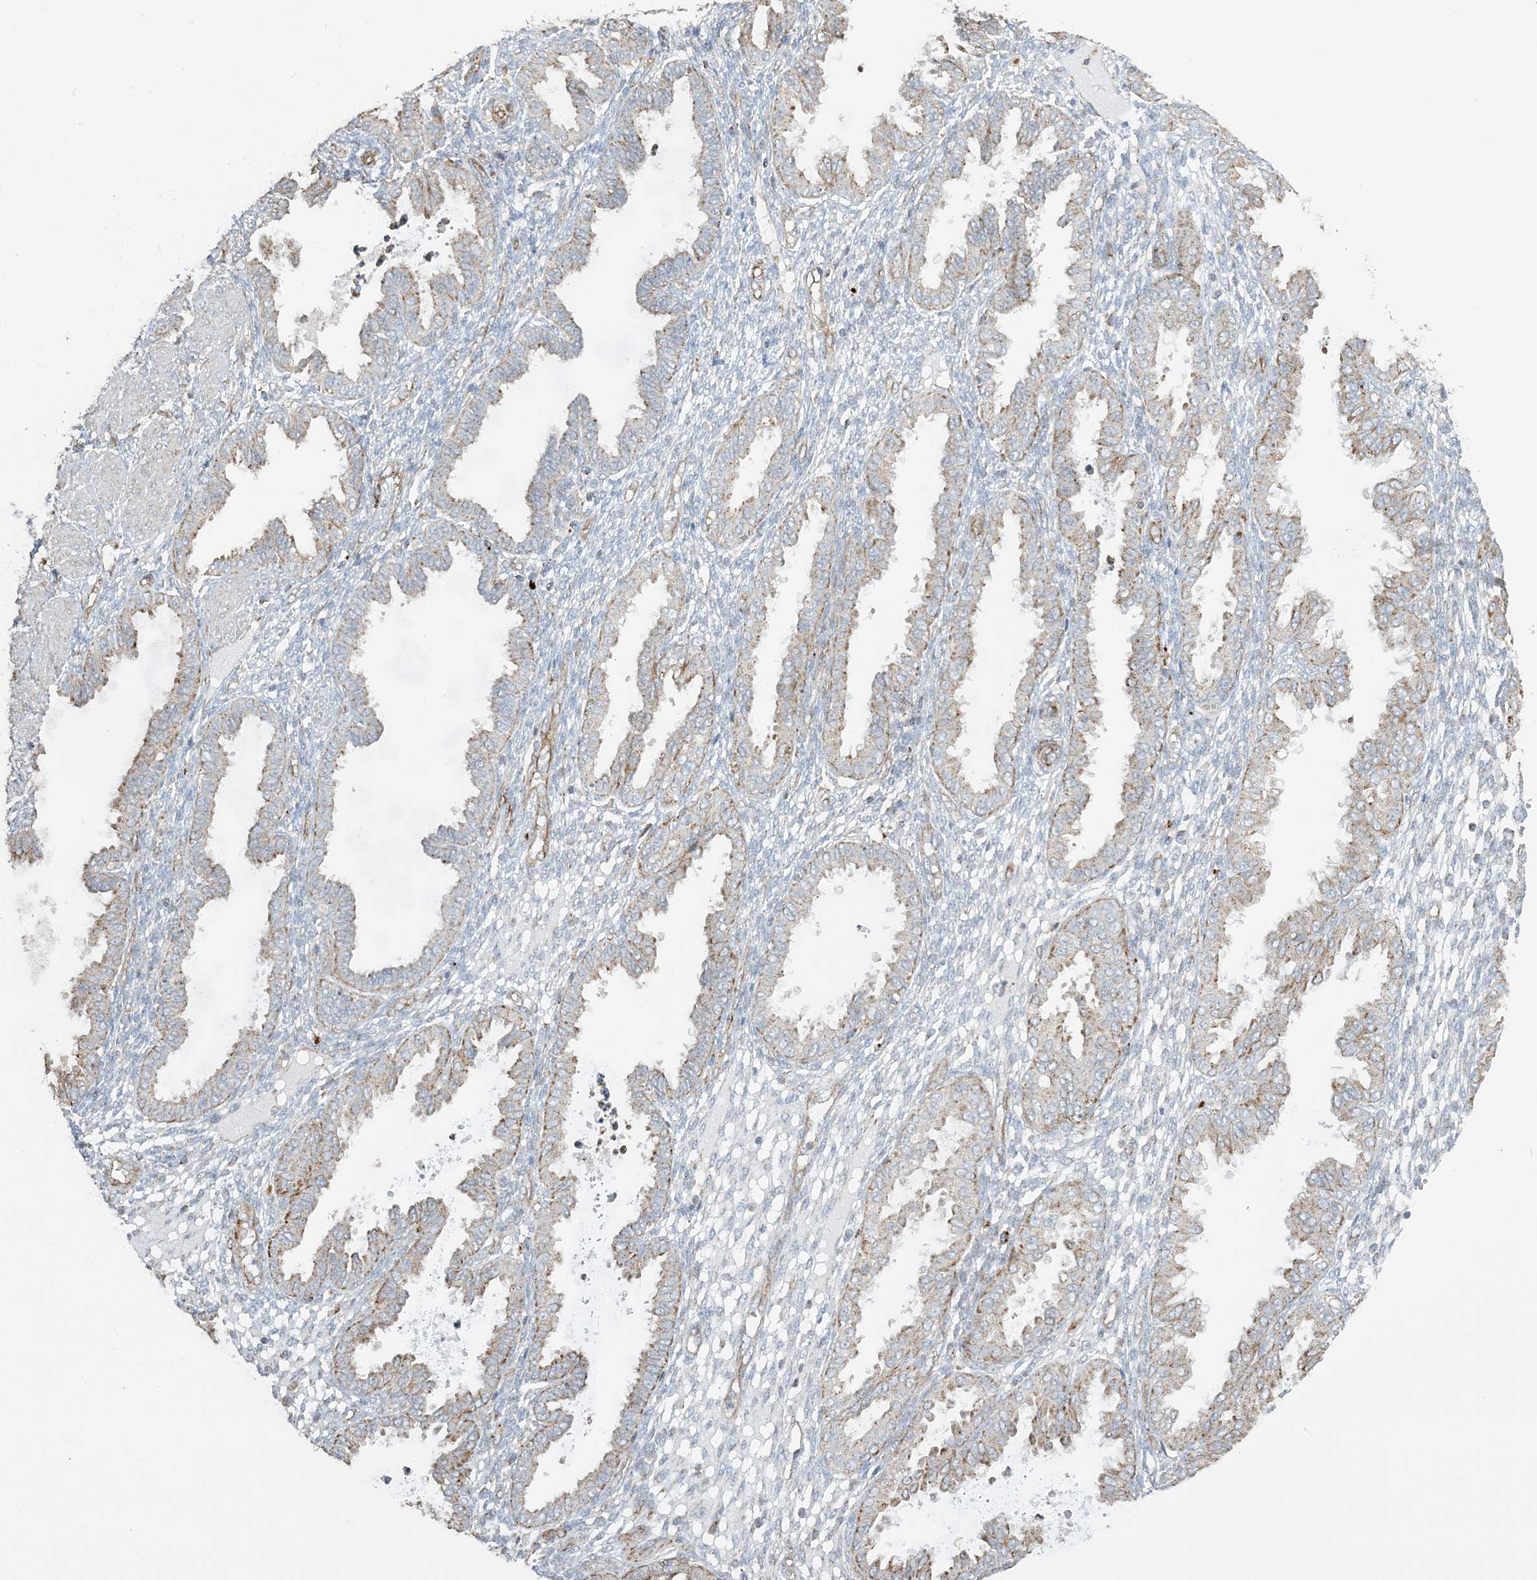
{"staining": {"intensity": "negative", "quantity": "none", "location": "none"}, "tissue": "endometrium", "cell_type": "Cells in endometrial stroma", "image_type": "normal", "snomed": [{"axis": "morphology", "description": "Normal tissue, NOS"}, {"axis": "topography", "description": "Endometrium"}], "caption": "Normal endometrium was stained to show a protein in brown. There is no significant positivity in cells in endometrial stroma.", "gene": "AGA", "patient": {"sex": "female", "age": 33}}